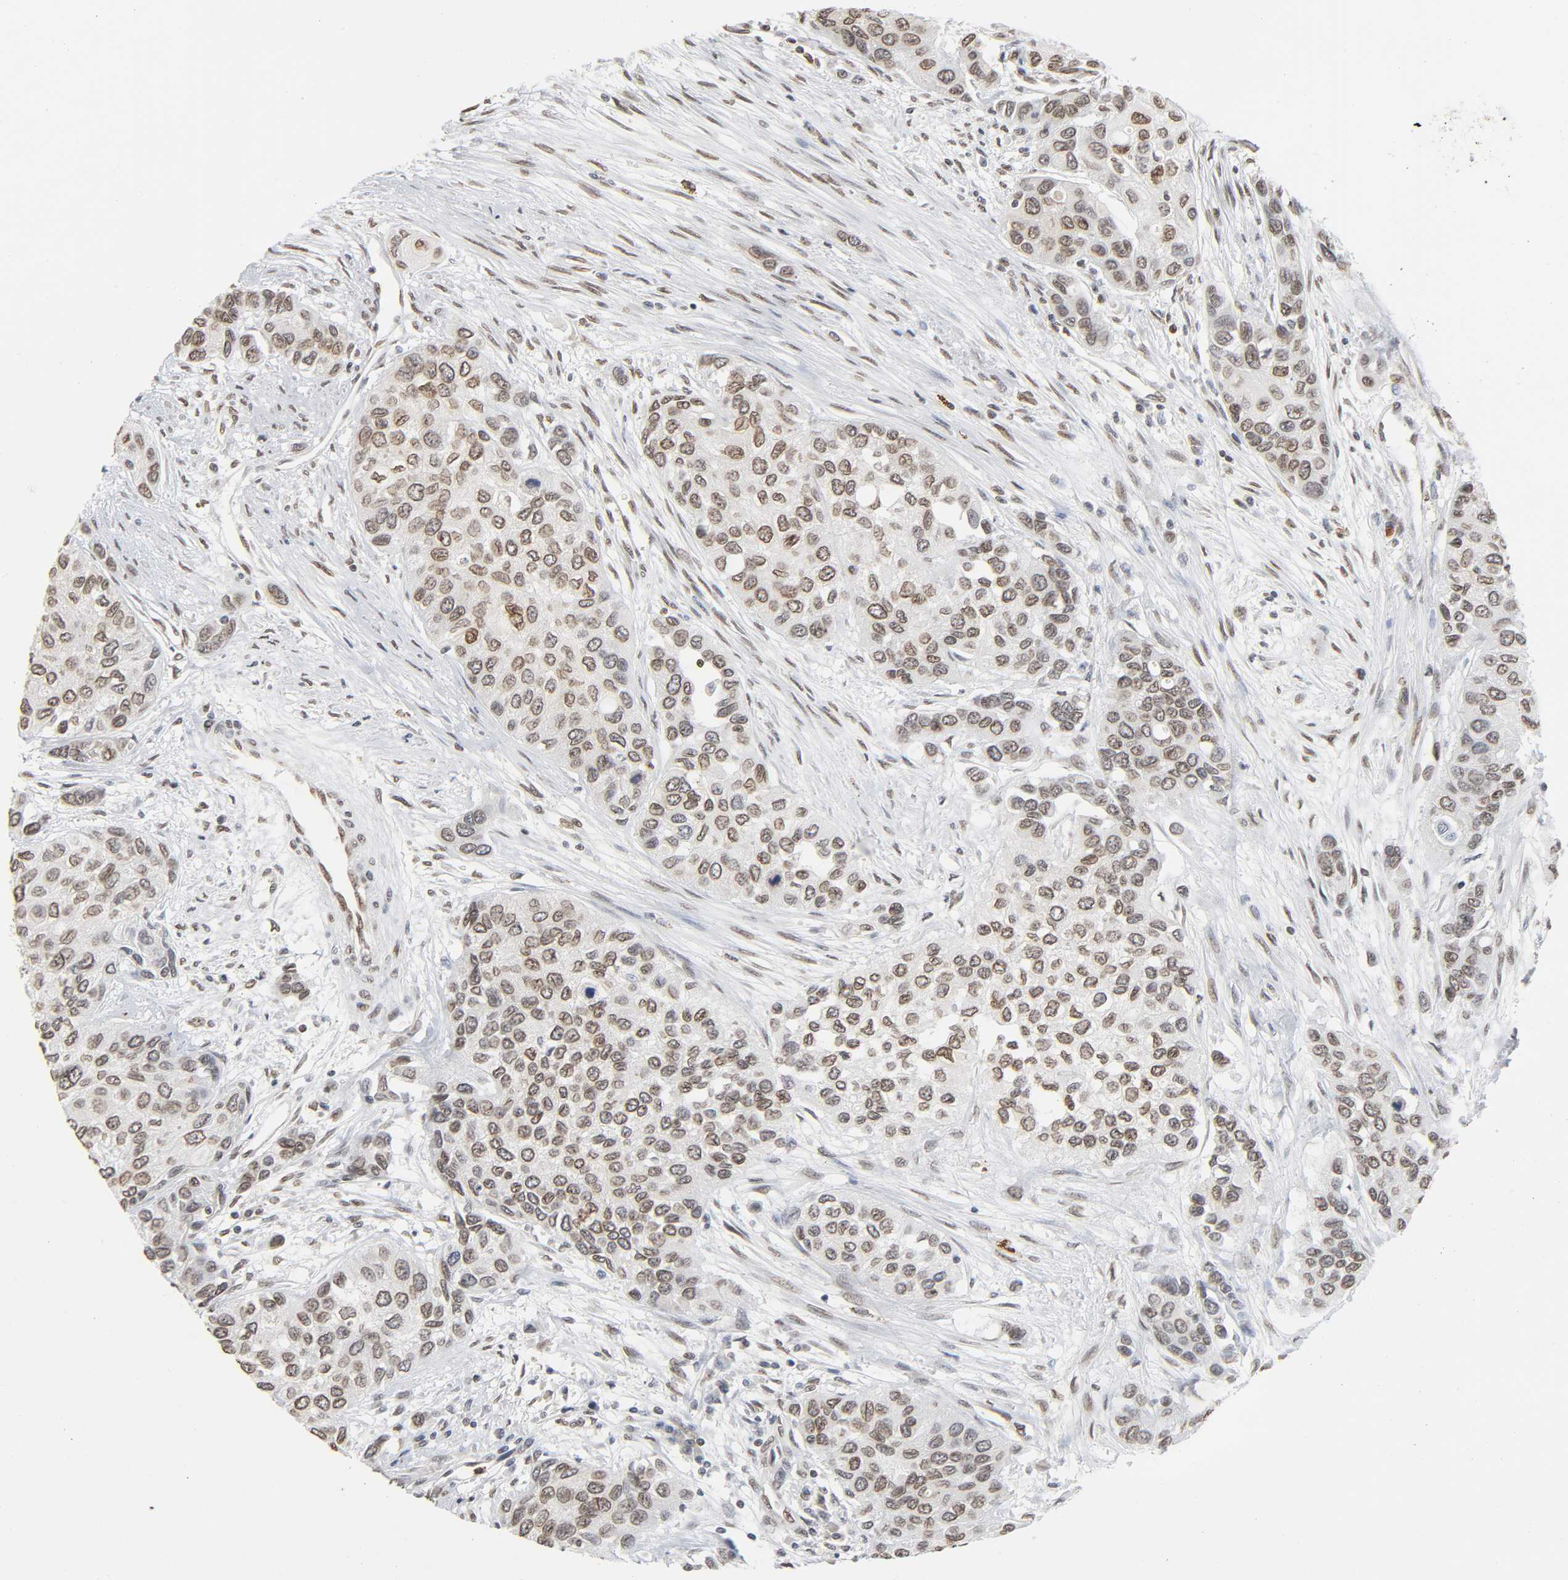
{"staining": {"intensity": "weak", "quantity": ">75%", "location": "cytoplasmic/membranous,nuclear"}, "tissue": "urothelial cancer", "cell_type": "Tumor cells", "image_type": "cancer", "snomed": [{"axis": "morphology", "description": "Urothelial carcinoma, High grade"}, {"axis": "topography", "description": "Urinary bladder"}], "caption": "Immunohistochemistry (IHC) (DAB (3,3'-diaminobenzidine)) staining of urothelial cancer displays weak cytoplasmic/membranous and nuclear protein staining in approximately >75% of tumor cells.", "gene": "SUMO1", "patient": {"sex": "female", "age": 56}}